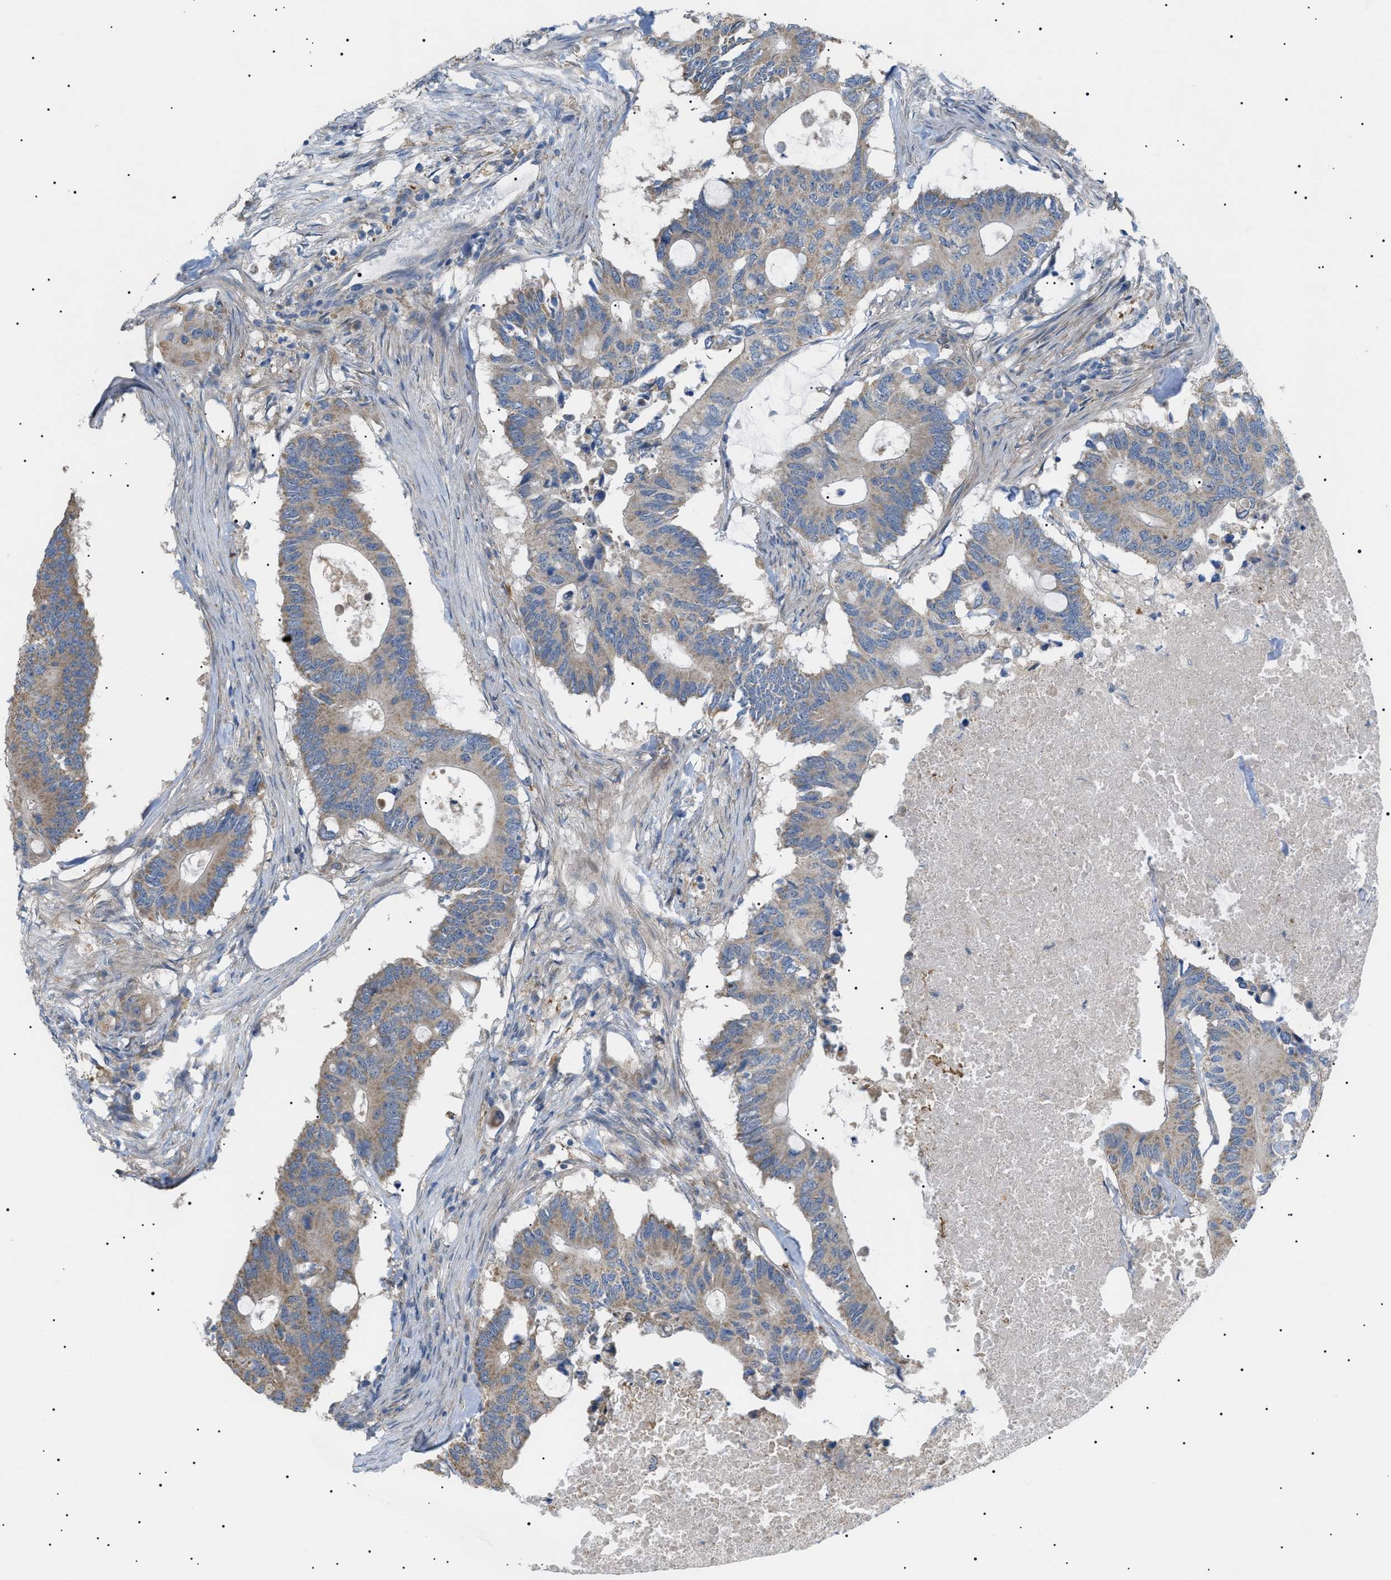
{"staining": {"intensity": "weak", "quantity": ">75%", "location": "cytoplasmic/membranous"}, "tissue": "colorectal cancer", "cell_type": "Tumor cells", "image_type": "cancer", "snomed": [{"axis": "morphology", "description": "Adenocarcinoma, NOS"}, {"axis": "topography", "description": "Colon"}], "caption": "There is low levels of weak cytoplasmic/membranous expression in tumor cells of colorectal cancer (adenocarcinoma), as demonstrated by immunohistochemical staining (brown color).", "gene": "IRS2", "patient": {"sex": "male", "age": 71}}